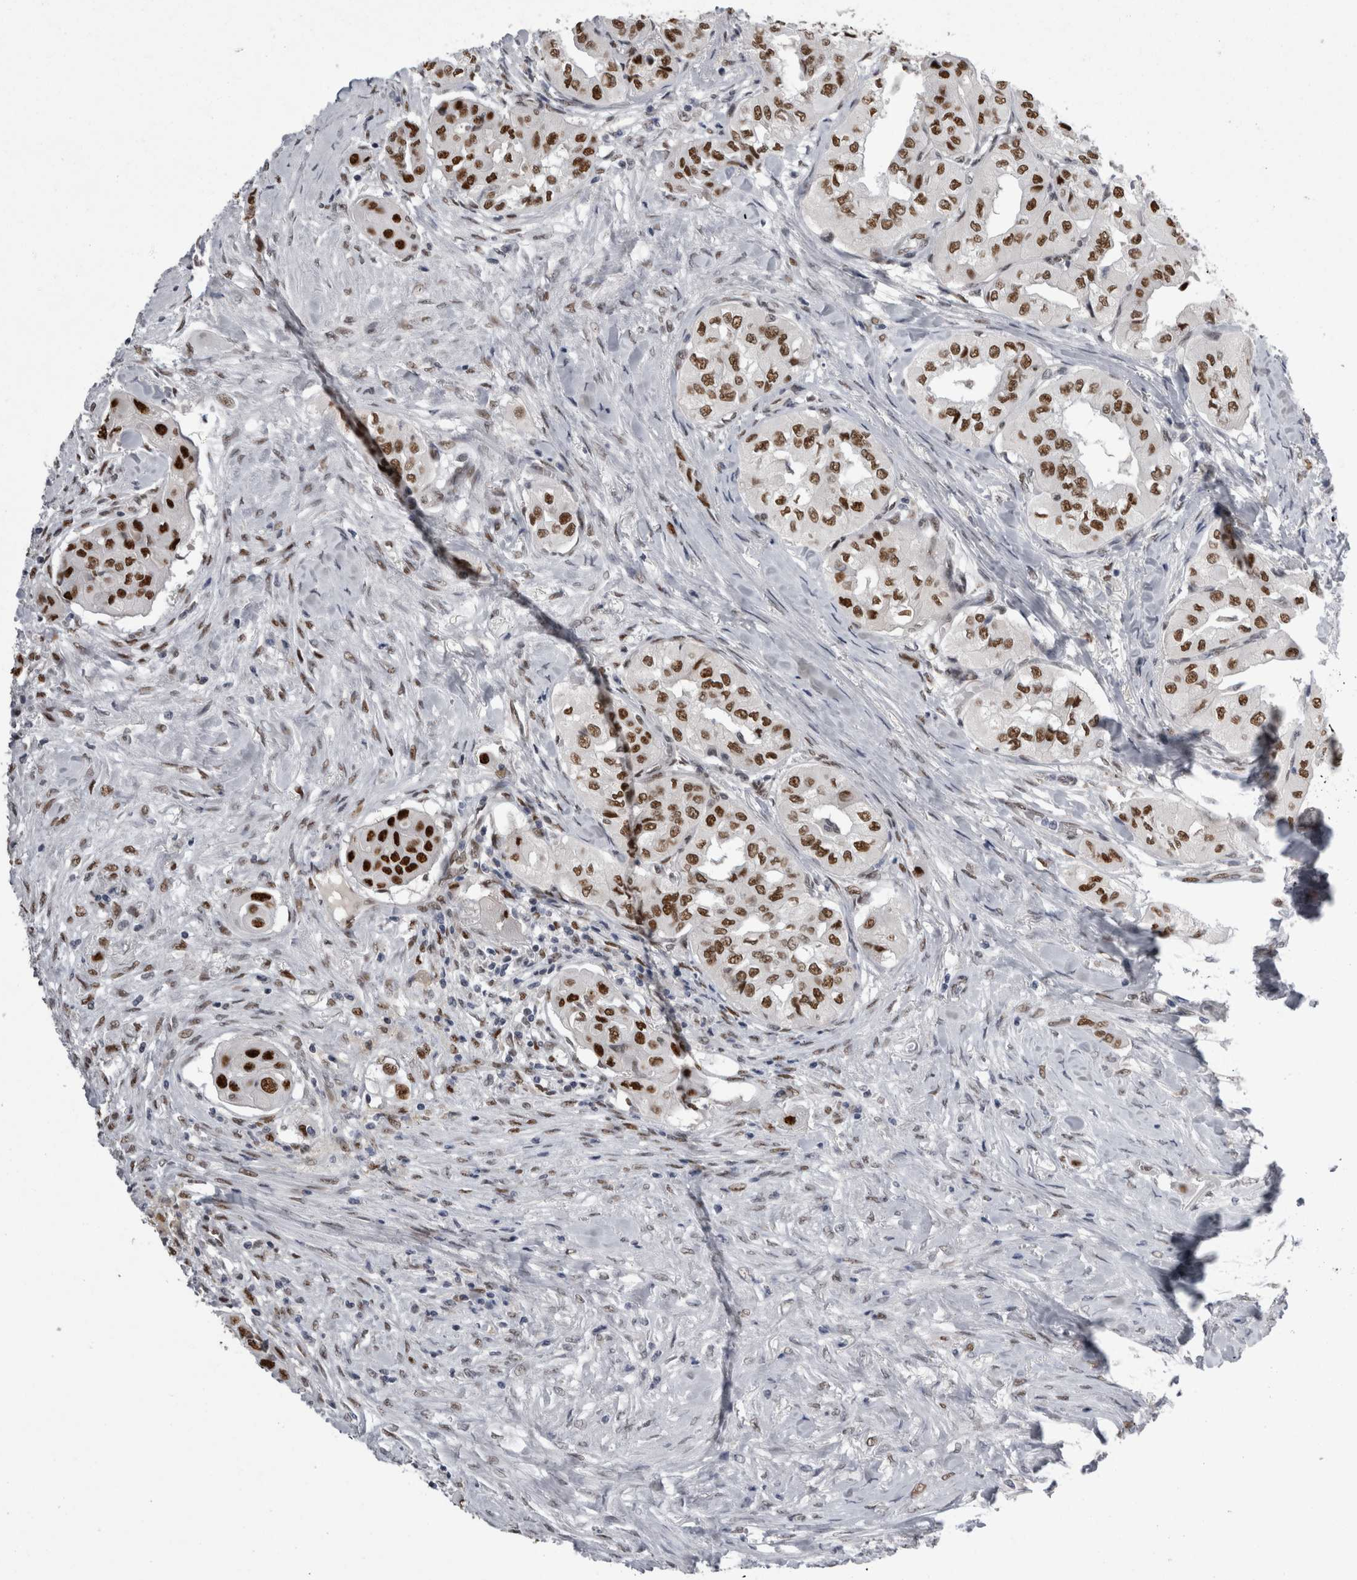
{"staining": {"intensity": "strong", "quantity": ">75%", "location": "nuclear"}, "tissue": "thyroid cancer", "cell_type": "Tumor cells", "image_type": "cancer", "snomed": [{"axis": "morphology", "description": "Papillary adenocarcinoma, NOS"}, {"axis": "topography", "description": "Thyroid gland"}], "caption": "This is an image of immunohistochemistry (IHC) staining of papillary adenocarcinoma (thyroid), which shows strong positivity in the nuclear of tumor cells.", "gene": "C1orf54", "patient": {"sex": "female", "age": 59}}